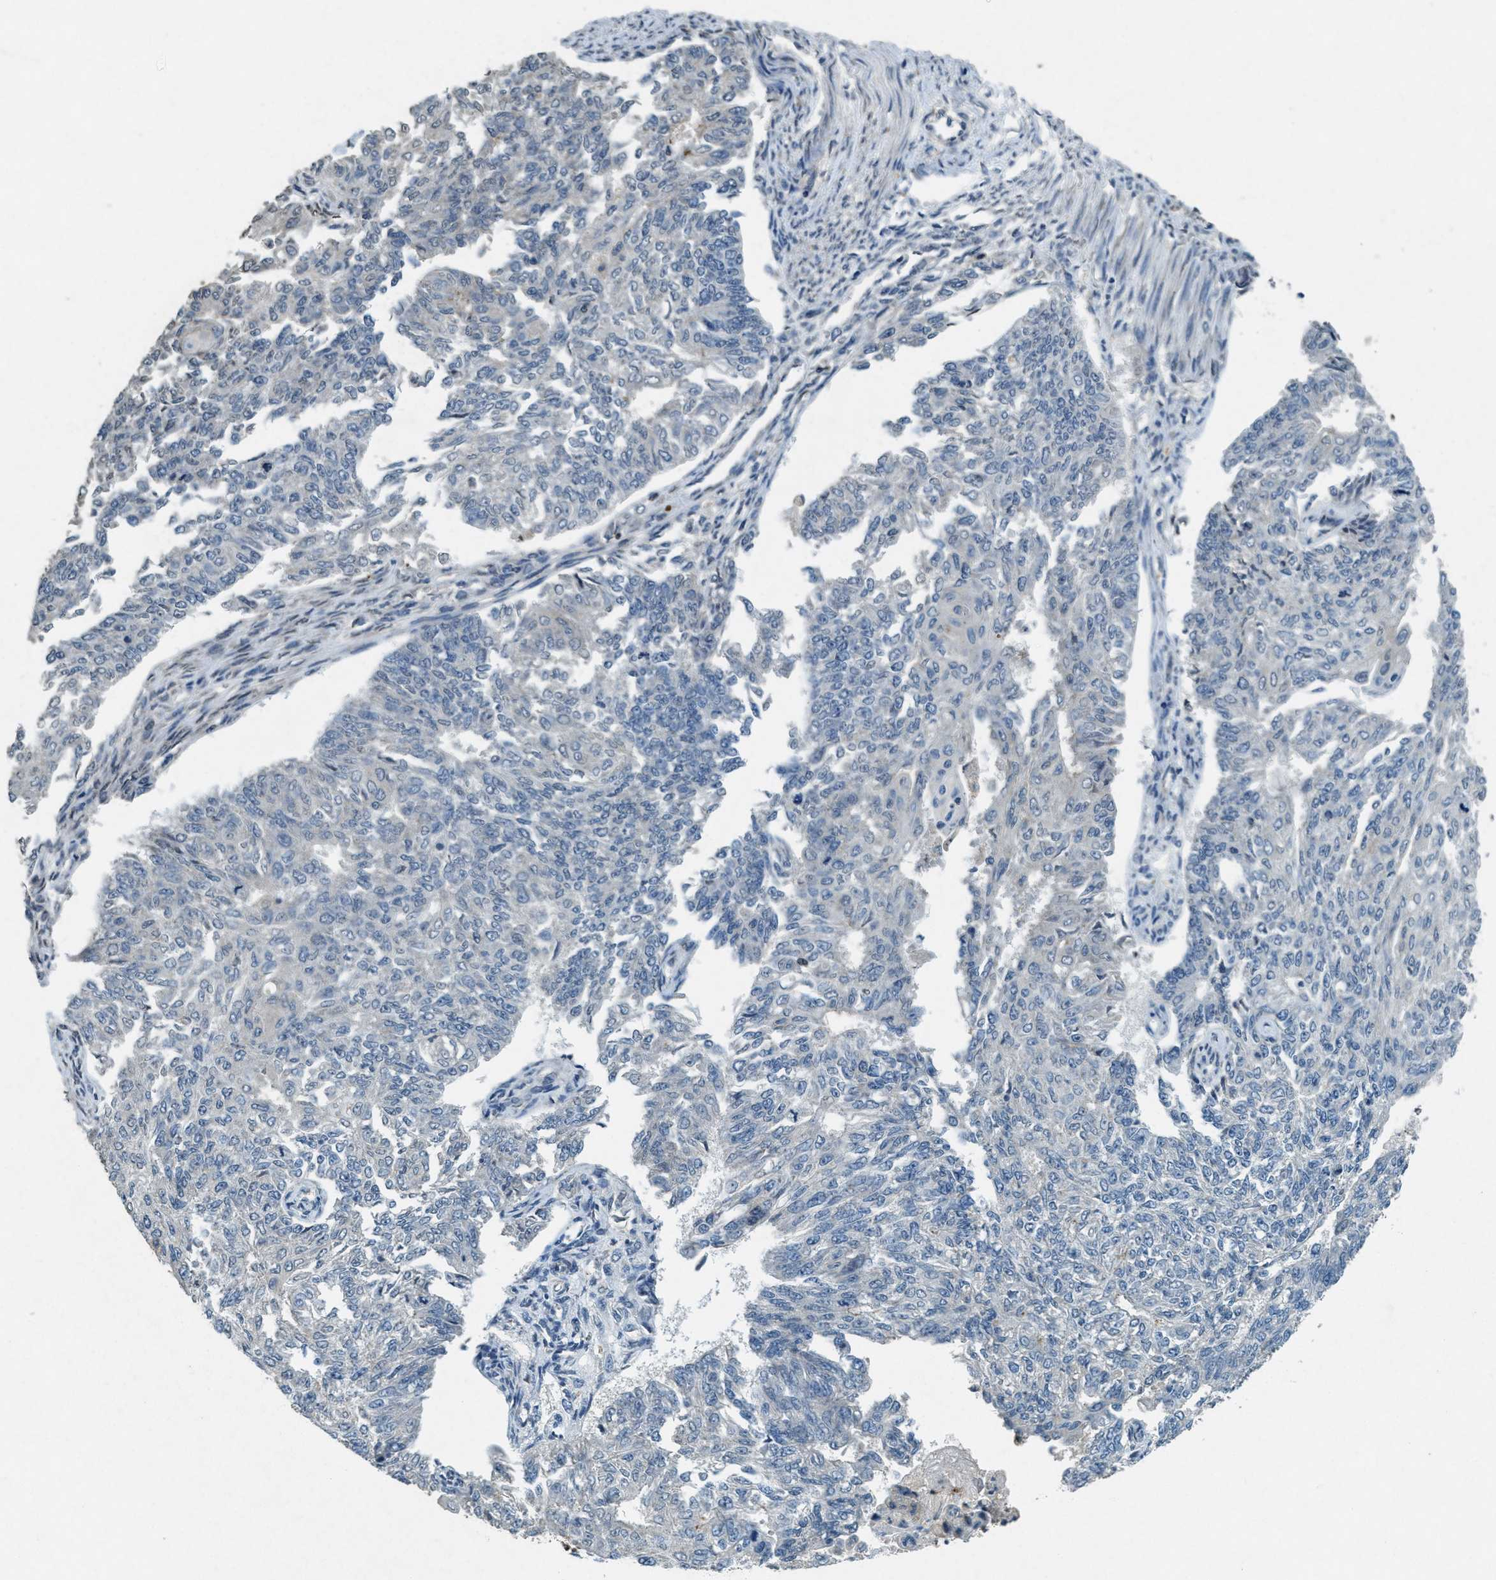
{"staining": {"intensity": "negative", "quantity": "none", "location": "none"}, "tissue": "endometrial cancer", "cell_type": "Tumor cells", "image_type": "cancer", "snomed": [{"axis": "morphology", "description": "Adenocarcinoma, NOS"}, {"axis": "topography", "description": "Endometrium"}], "caption": "IHC of human adenocarcinoma (endometrial) shows no positivity in tumor cells.", "gene": "RAB3D", "patient": {"sex": "female", "age": 32}}